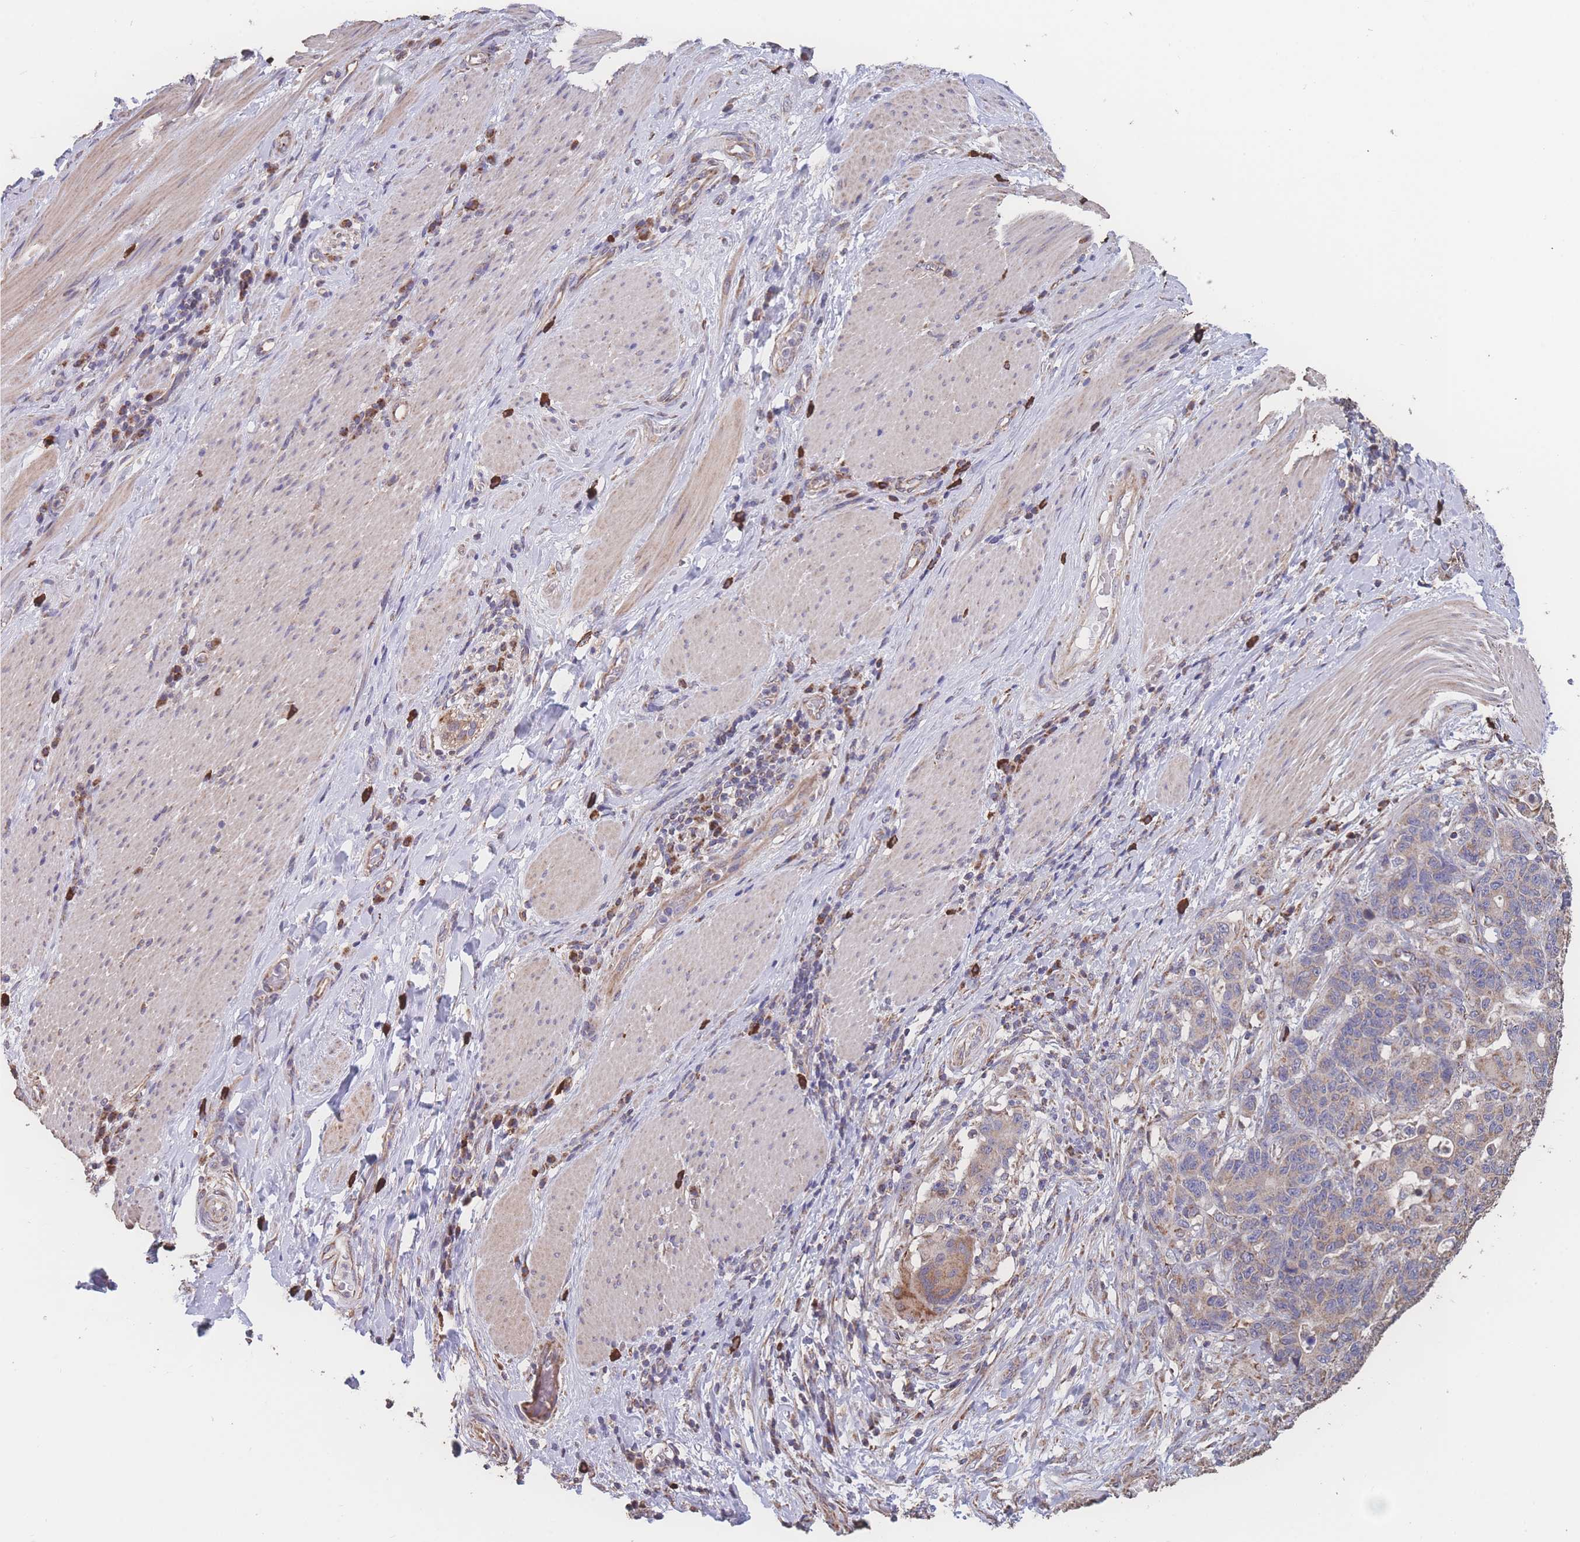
{"staining": {"intensity": "moderate", "quantity": "25%-75%", "location": "cytoplasmic/membranous"}, "tissue": "stomach cancer", "cell_type": "Tumor cells", "image_type": "cancer", "snomed": [{"axis": "morphology", "description": "Normal tissue, NOS"}, {"axis": "morphology", "description": "Adenocarcinoma, NOS"}, {"axis": "topography", "description": "Stomach"}], "caption": "Protein staining shows moderate cytoplasmic/membranous expression in about 25%-75% of tumor cells in stomach cancer.", "gene": "SGSM3", "patient": {"sex": "female", "age": 64}}